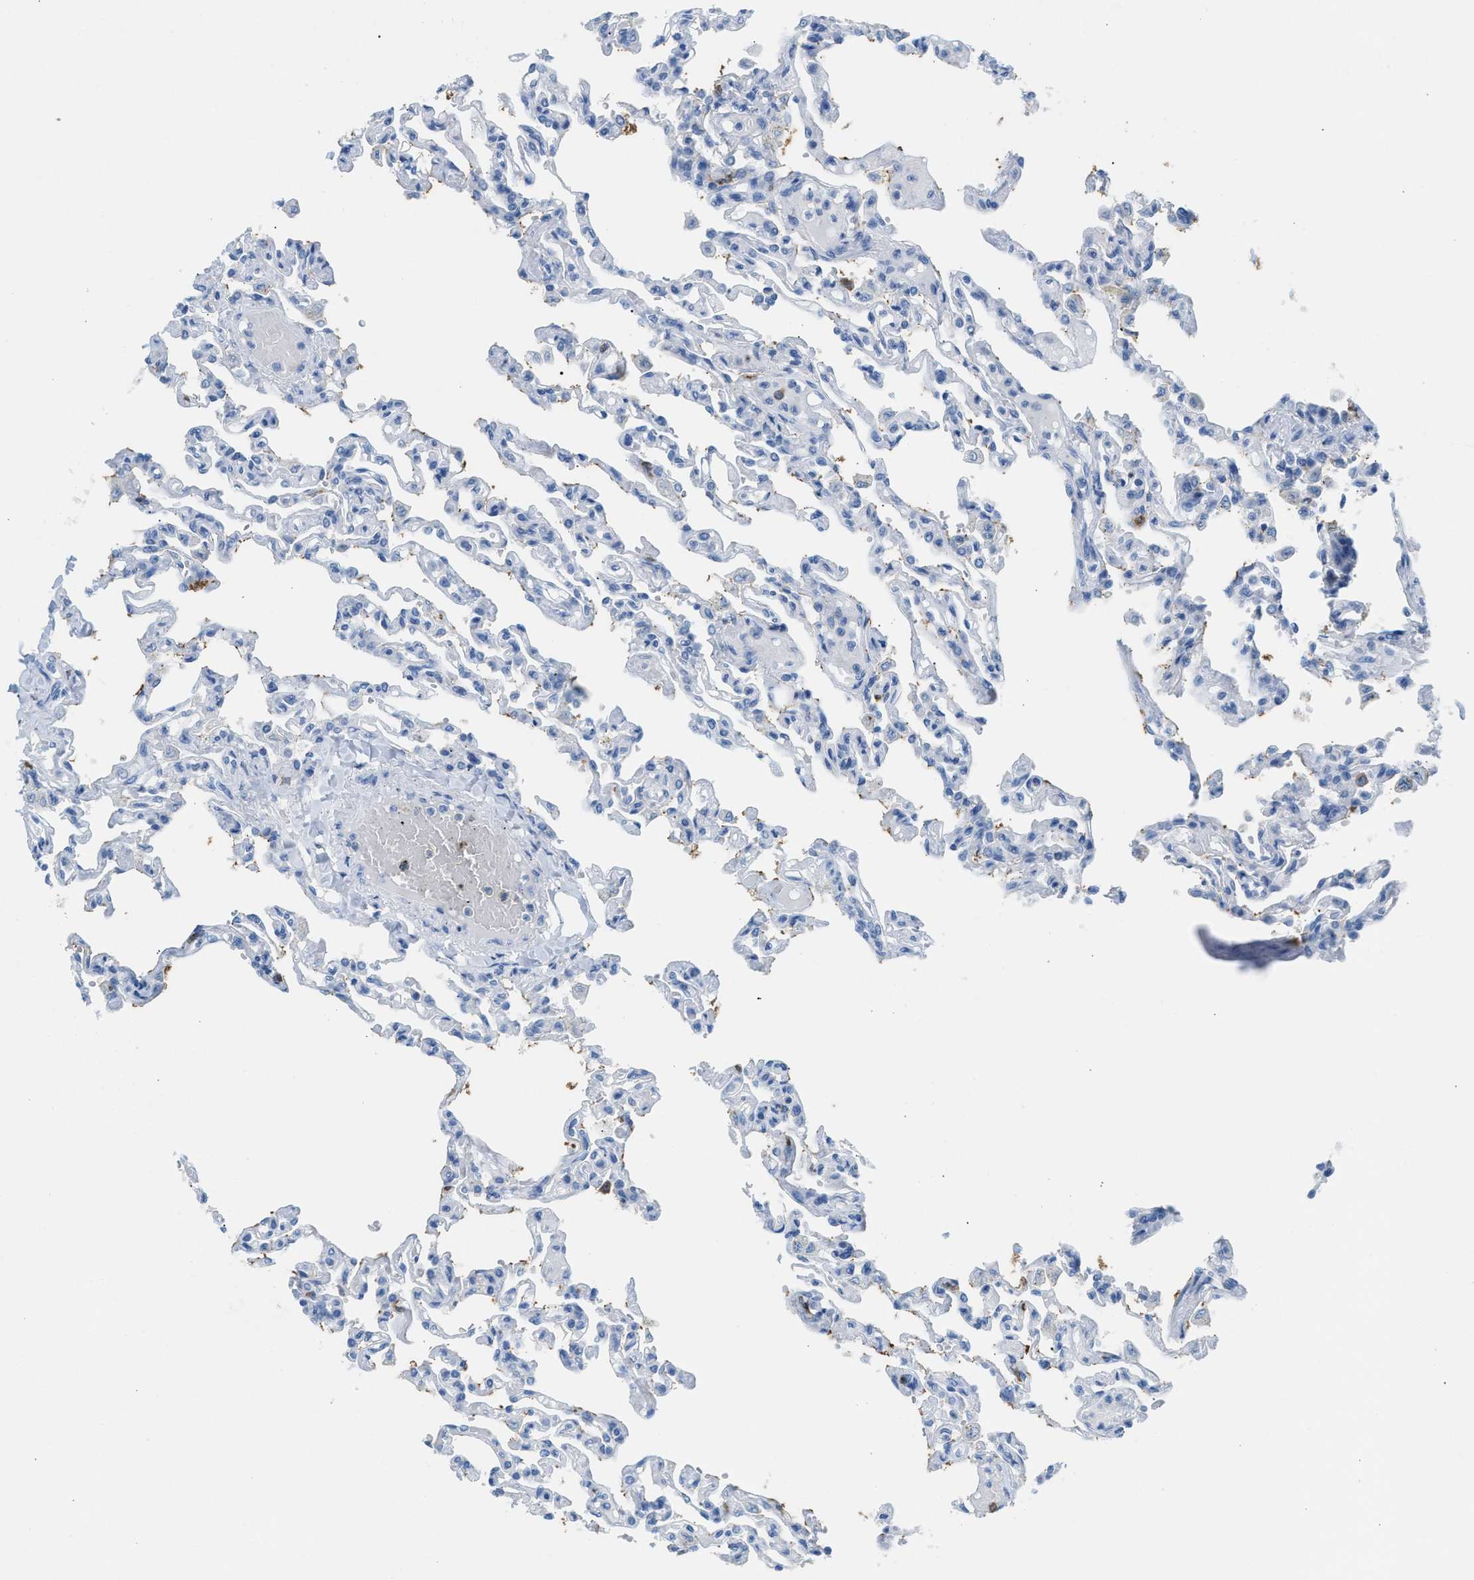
{"staining": {"intensity": "negative", "quantity": "none", "location": "none"}, "tissue": "lung", "cell_type": "Alveolar cells", "image_type": "normal", "snomed": [{"axis": "morphology", "description": "Normal tissue, NOS"}, {"axis": "topography", "description": "Lung"}], "caption": "Human lung stained for a protein using immunohistochemistry (IHC) shows no staining in alveolar cells.", "gene": "CLEC10A", "patient": {"sex": "male", "age": 21}}